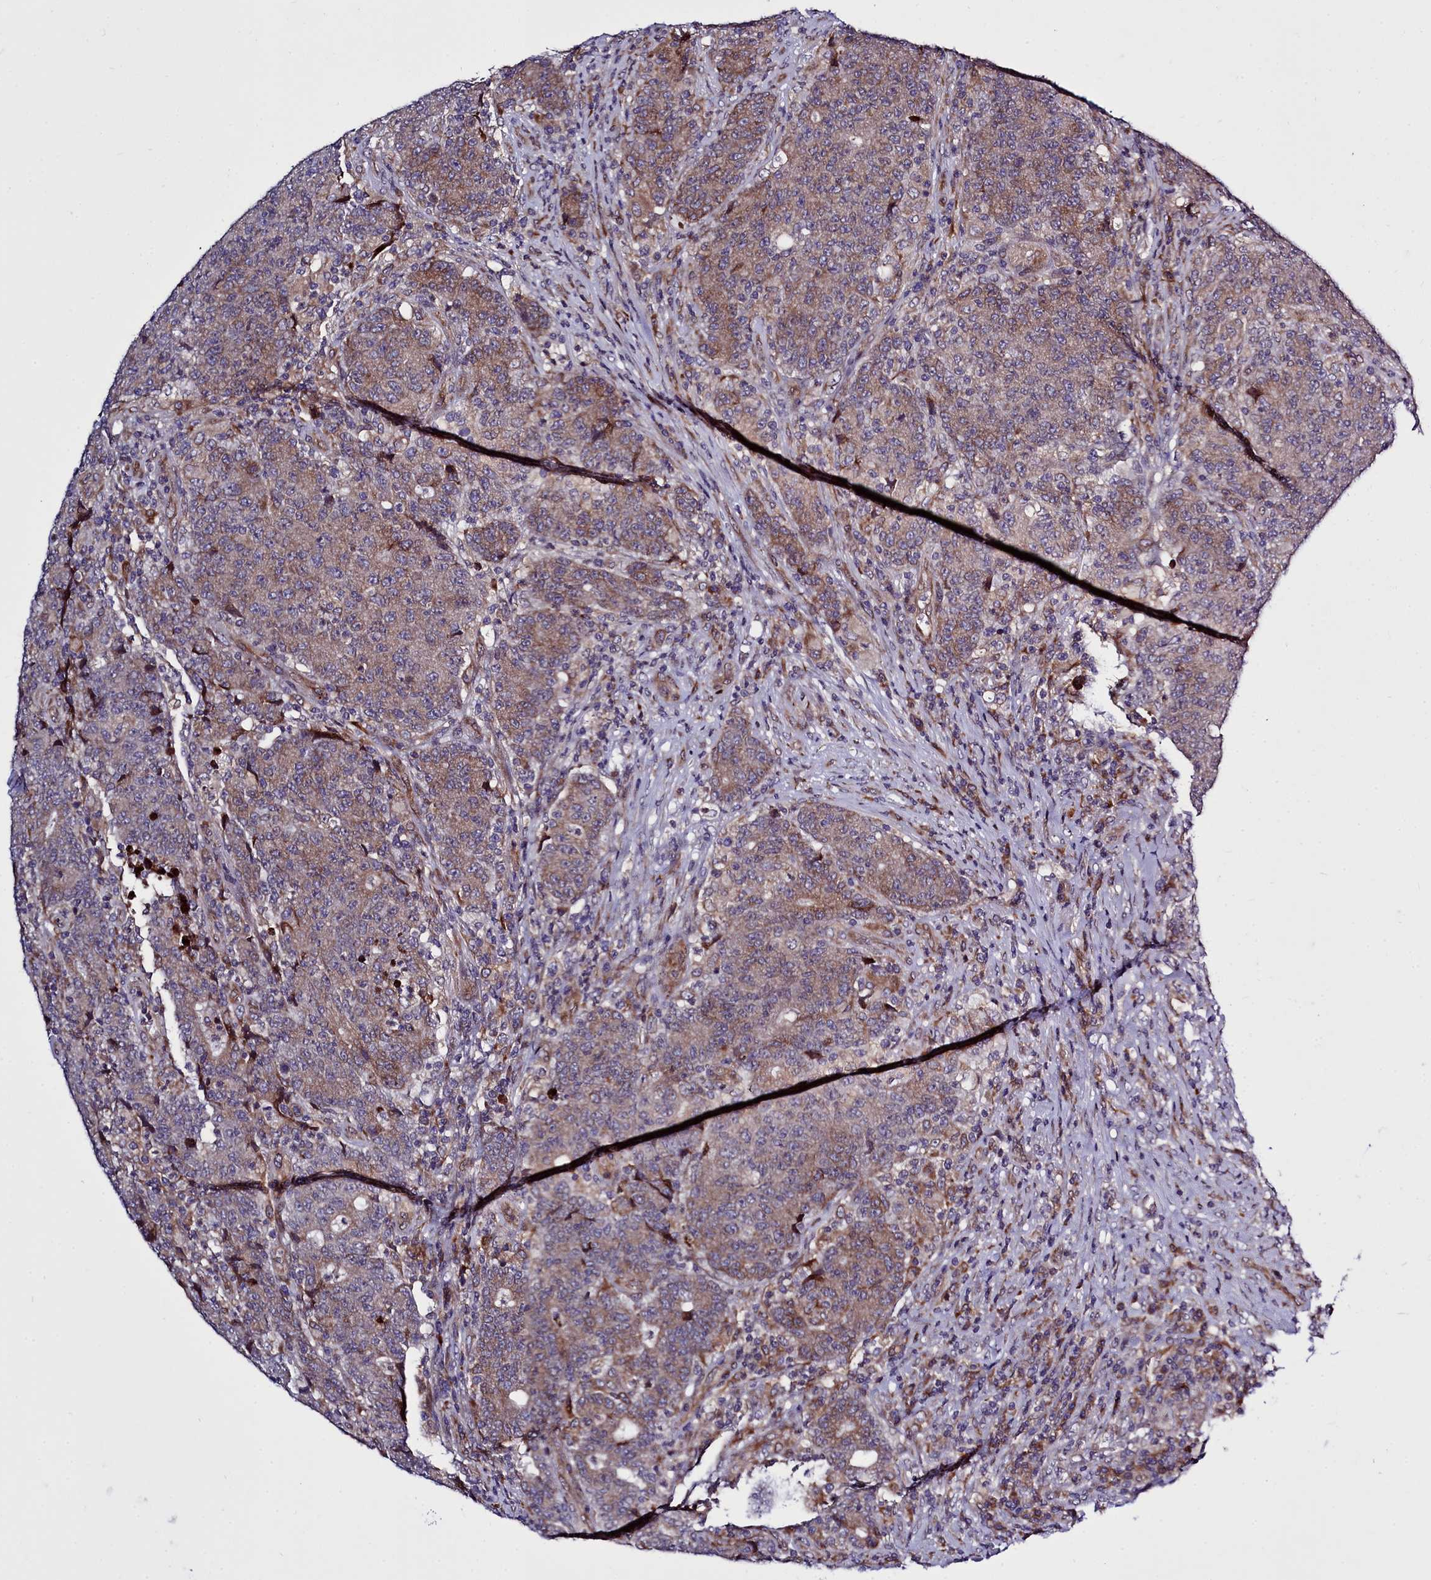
{"staining": {"intensity": "weak", "quantity": ">75%", "location": "cytoplasmic/membranous"}, "tissue": "colorectal cancer", "cell_type": "Tumor cells", "image_type": "cancer", "snomed": [{"axis": "morphology", "description": "Adenocarcinoma, NOS"}, {"axis": "topography", "description": "Colon"}], "caption": "Immunohistochemical staining of human colorectal cancer (adenocarcinoma) exhibits low levels of weak cytoplasmic/membranous protein positivity in about >75% of tumor cells.", "gene": "RAPGEF4", "patient": {"sex": "female", "age": 75}}